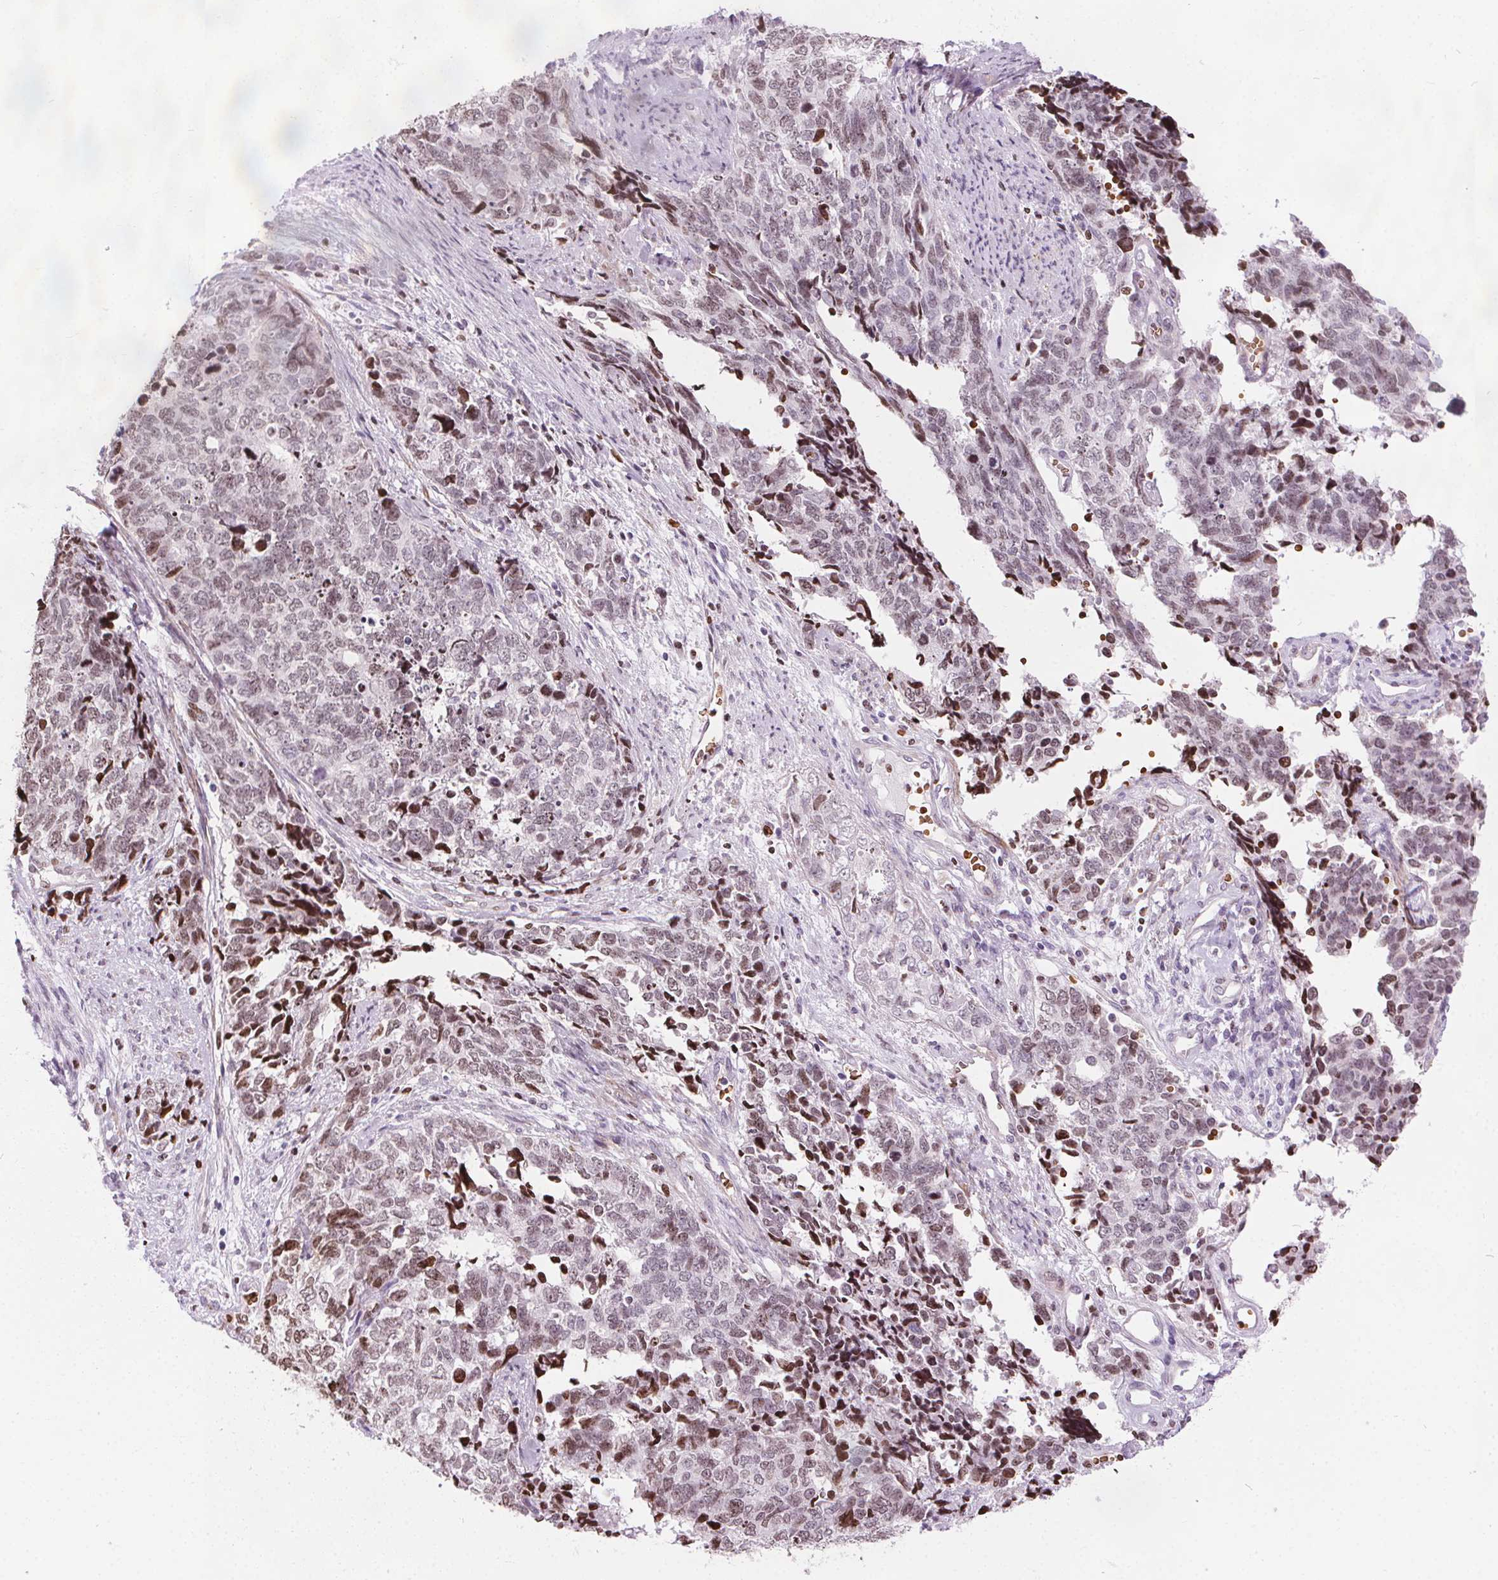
{"staining": {"intensity": "weak", "quantity": "<25%", "location": "nuclear"}, "tissue": "cervical cancer", "cell_type": "Tumor cells", "image_type": "cancer", "snomed": [{"axis": "morphology", "description": "Squamous cell carcinoma, NOS"}, {"axis": "topography", "description": "Cervix"}], "caption": "There is no significant staining in tumor cells of squamous cell carcinoma (cervical).", "gene": "ISLR2", "patient": {"sex": "female", "age": 63}}